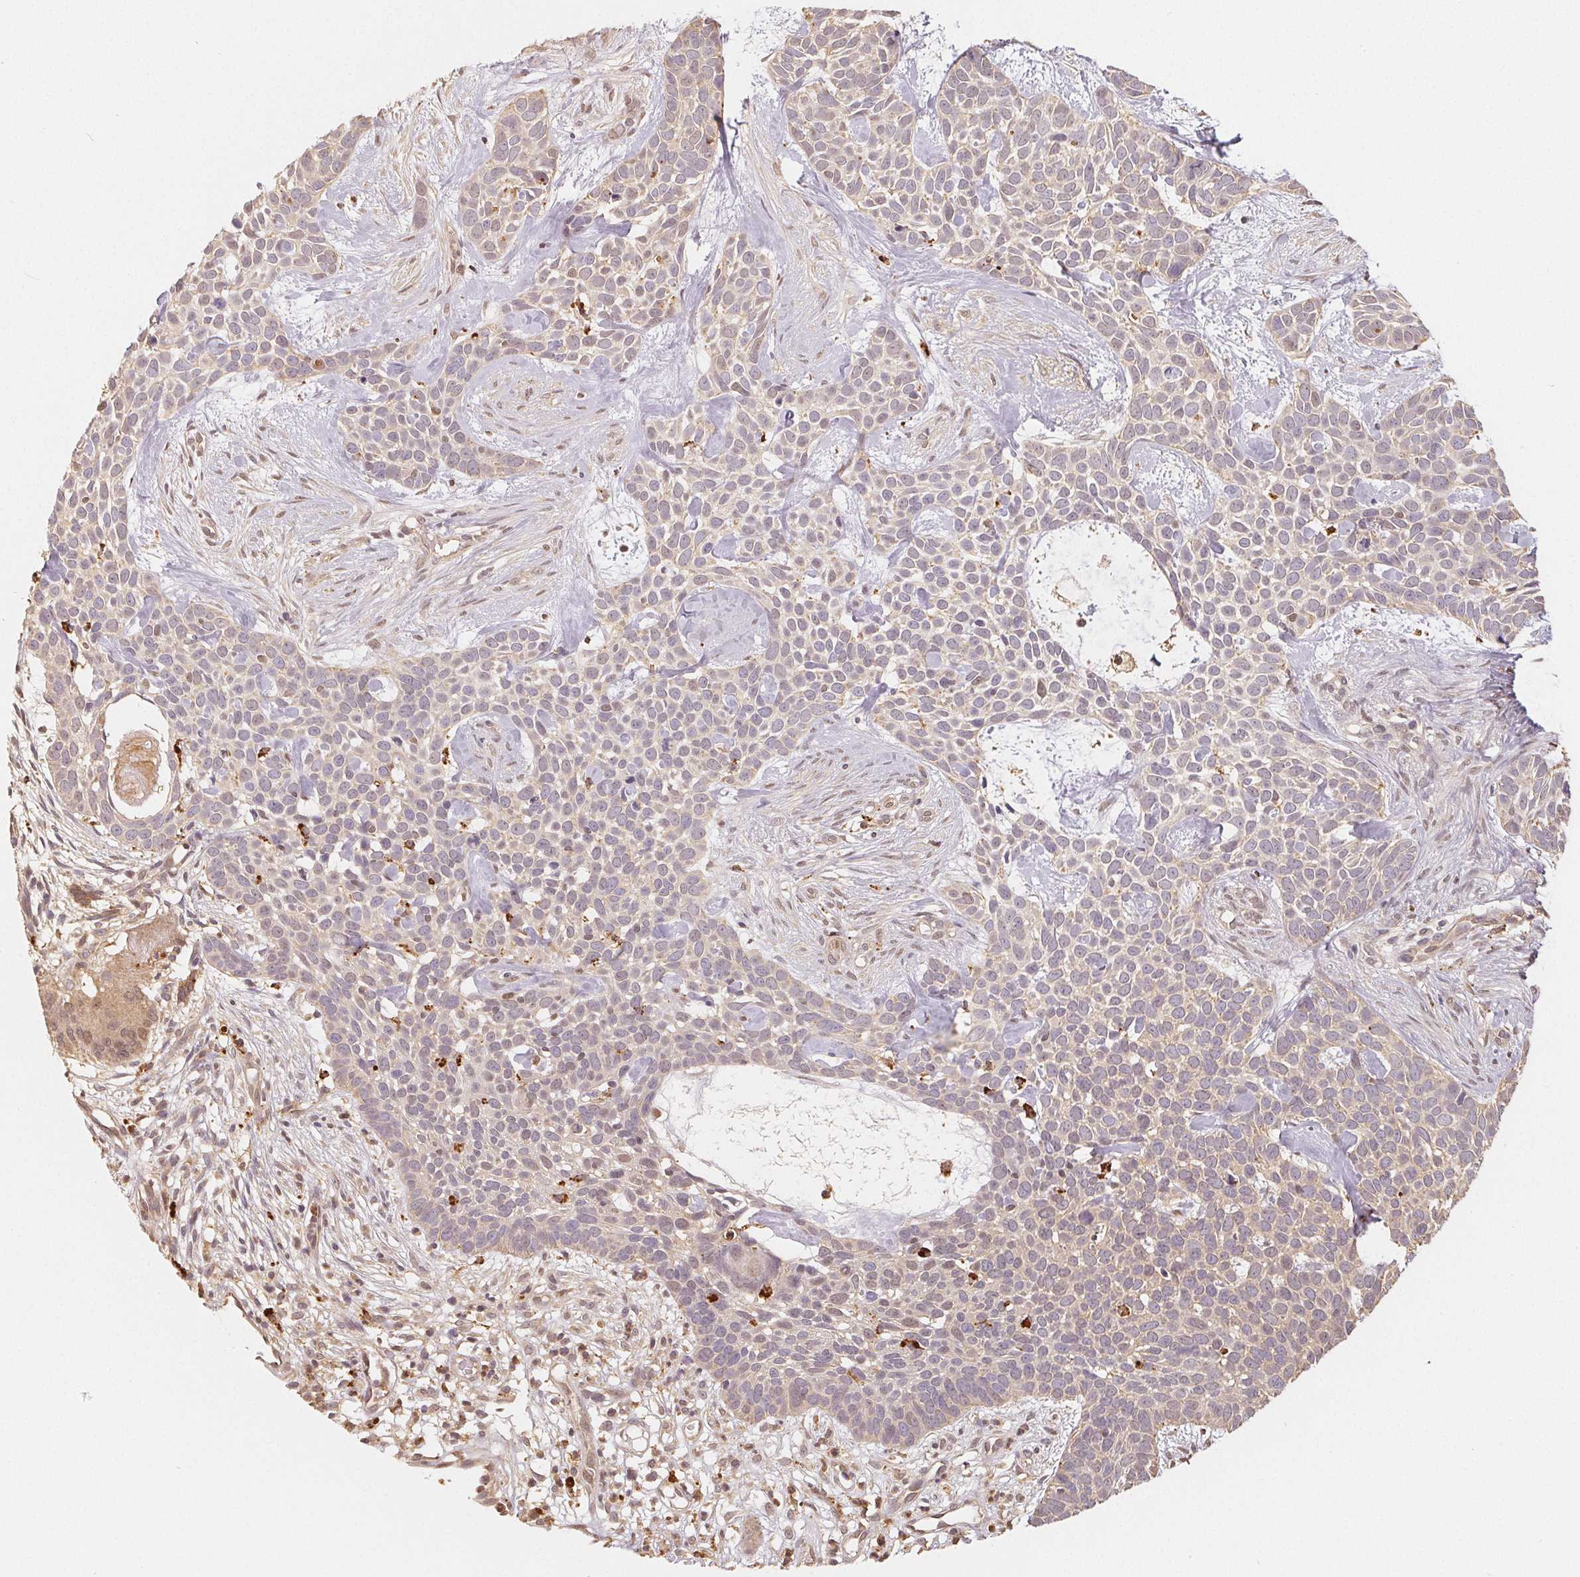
{"staining": {"intensity": "negative", "quantity": "none", "location": "none"}, "tissue": "skin cancer", "cell_type": "Tumor cells", "image_type": "cancer", "snomed": [{"axis": "morphology", "description": "Basal cell carcinoma"}, {"axis": "topography", "description": "Skin"}], "caption": "IHC of skin basal cell carcinoma shows no staining in tumor cells.", "gene": "GUSB", "patient": {"sex": "male", "age": 69}}